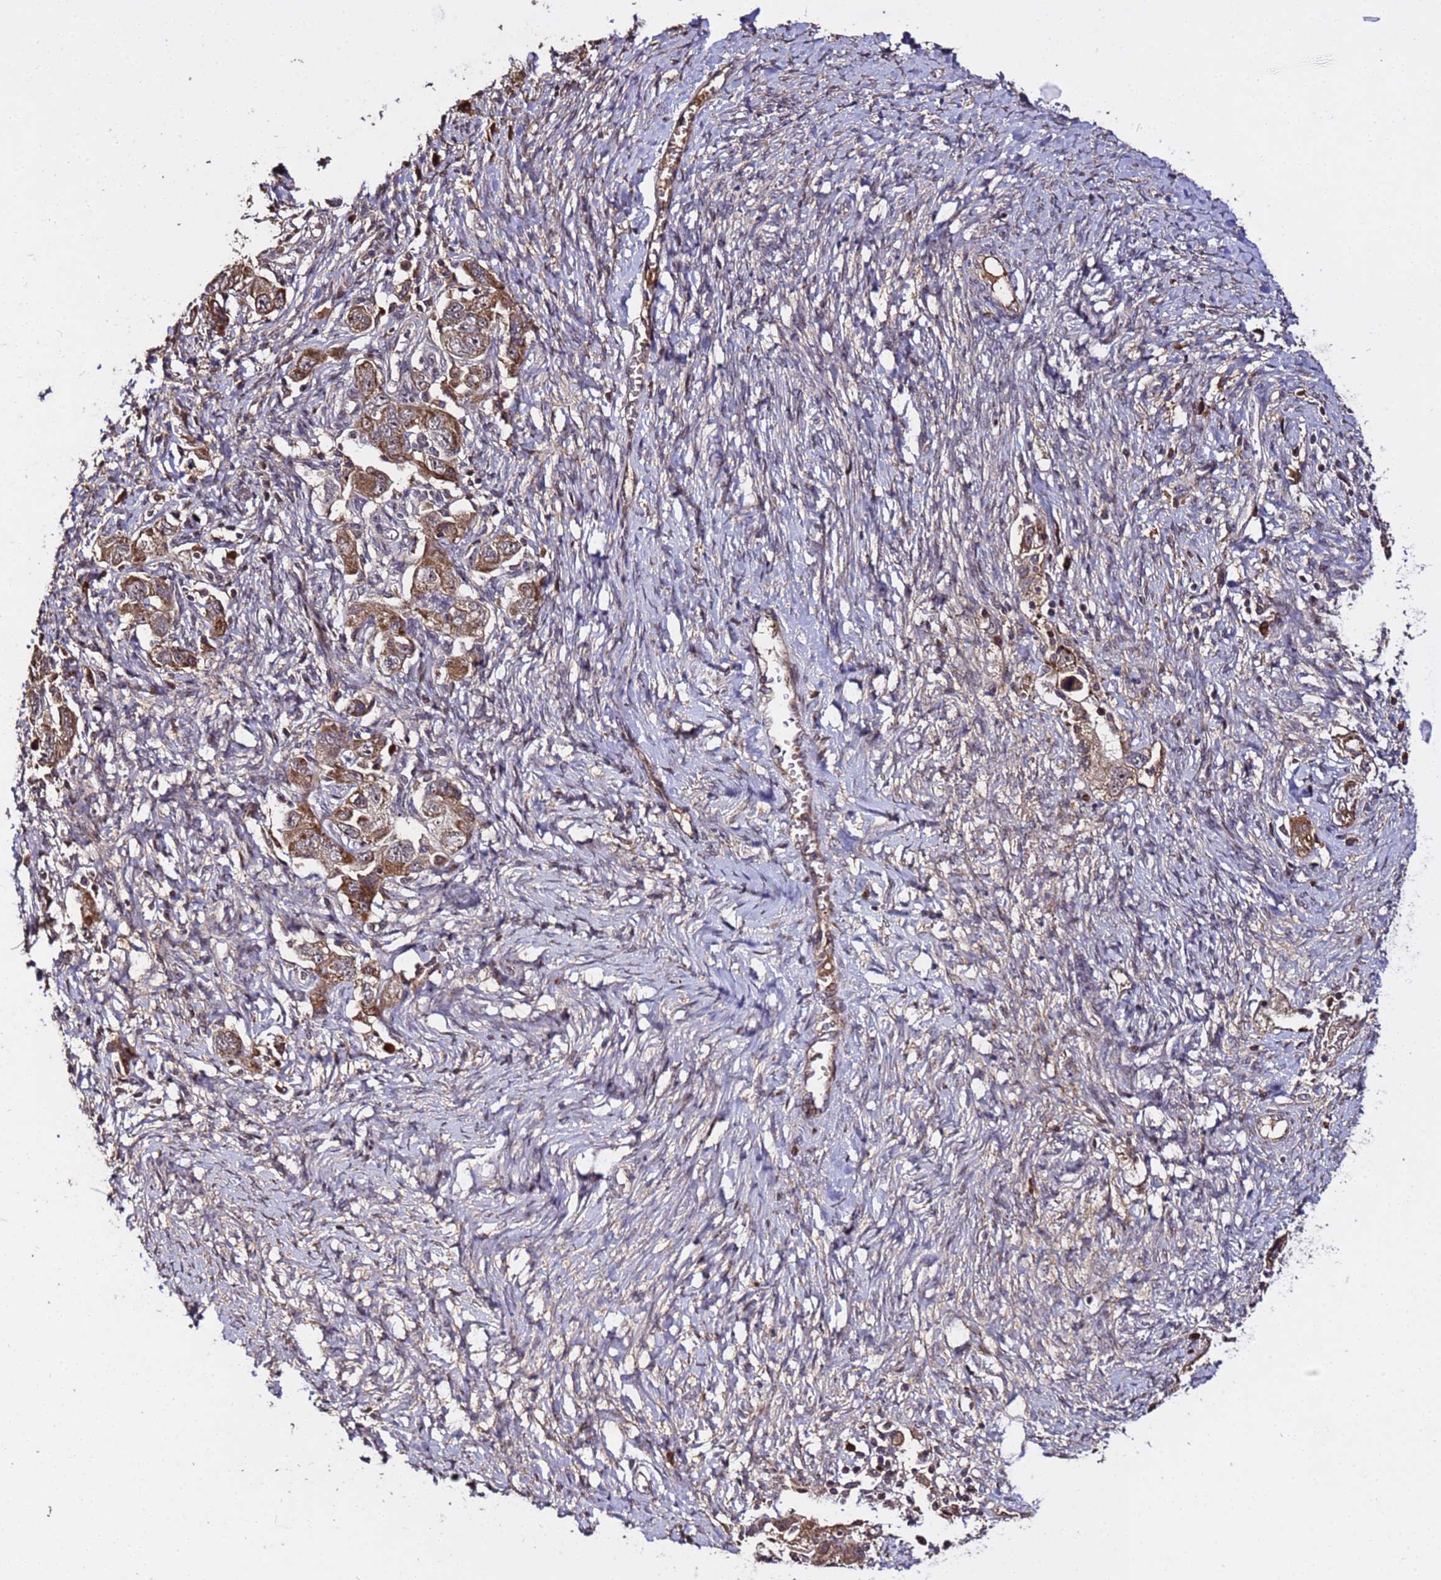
{"staining": {"intensity": "moderate", "quantity": ">75%", "location": "cytoplasmic/membranous"}, "tissue": "ovarian cancer", "cell_type": "Tumor cells", "image_type": "cancer", "snomed": [{"axis": "morphology", "description": "Carcinoma, NOS"}, {"axis": "morphology", "description": "Cystadenocarcinoma, serous, NOS"}, {"axis": "topography", "description": "Ovary"}], "caption": "Ovarian serous cystadenocarcinoma stained for a protein (brown) displays moderate cytoplasmic/membranous positive staining in approximately >75% of tumor cells.", "gene": "WNK4", "patient": {"sex": "female", "age": 69}}